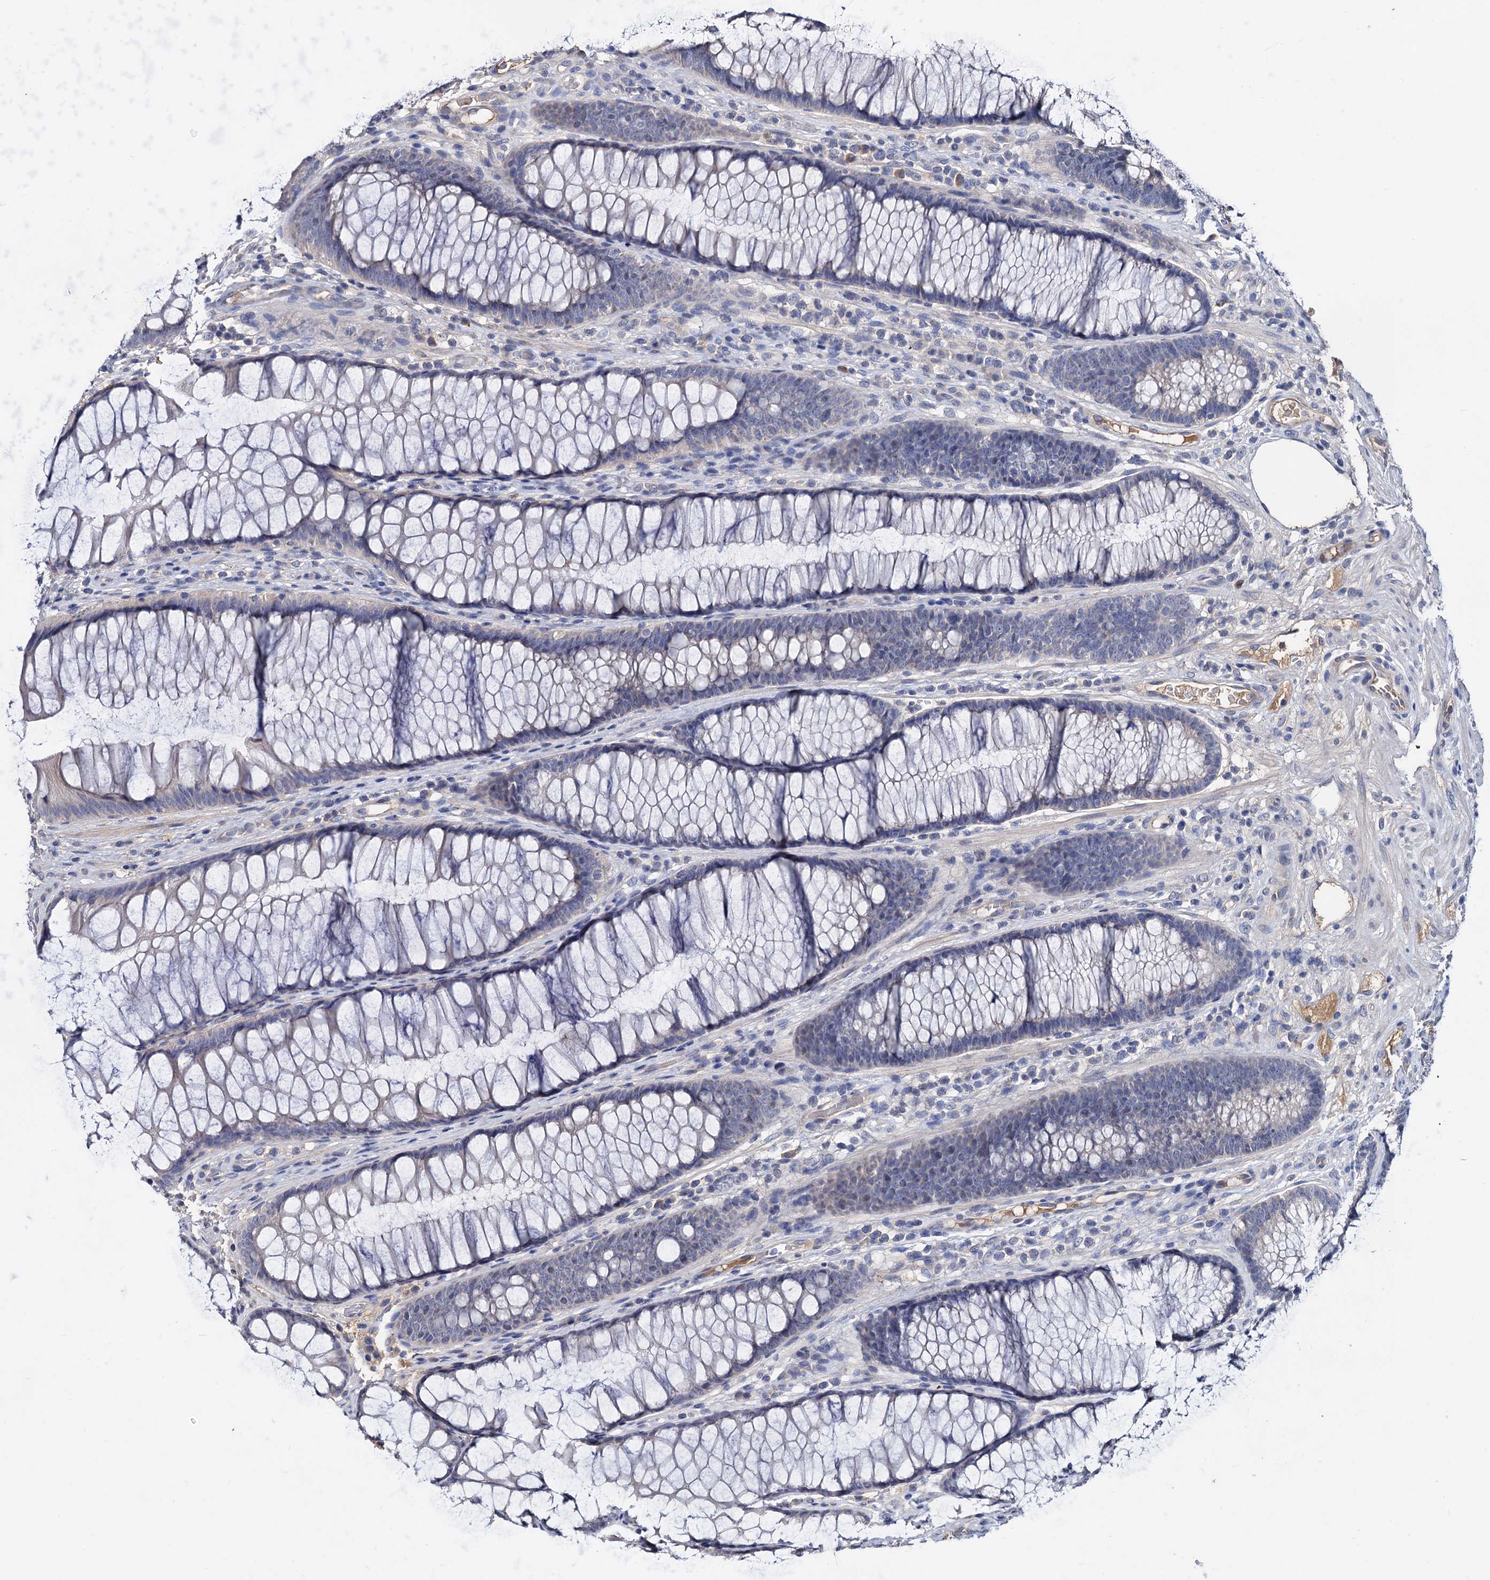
{"staining": {"intensity": "negative", "quantity": "none", "location": "none"}, "tissue": "colon", "cell_type": "Endothelial cells", "image_type": "normal", "snomed": [{"axis": "morphology", "description": "Normal tissue, NOS"}, {"axis": "topography", "description": "Colon"}], "caption": "Immunohistochemistry (IHC) photomicrograph of unremarkable human colon stained for a protein (brown), which demonstrates no positivity in endothelial cells.", "gene": "NPAS4", "patient": {"sex": "female", "age": 82}}